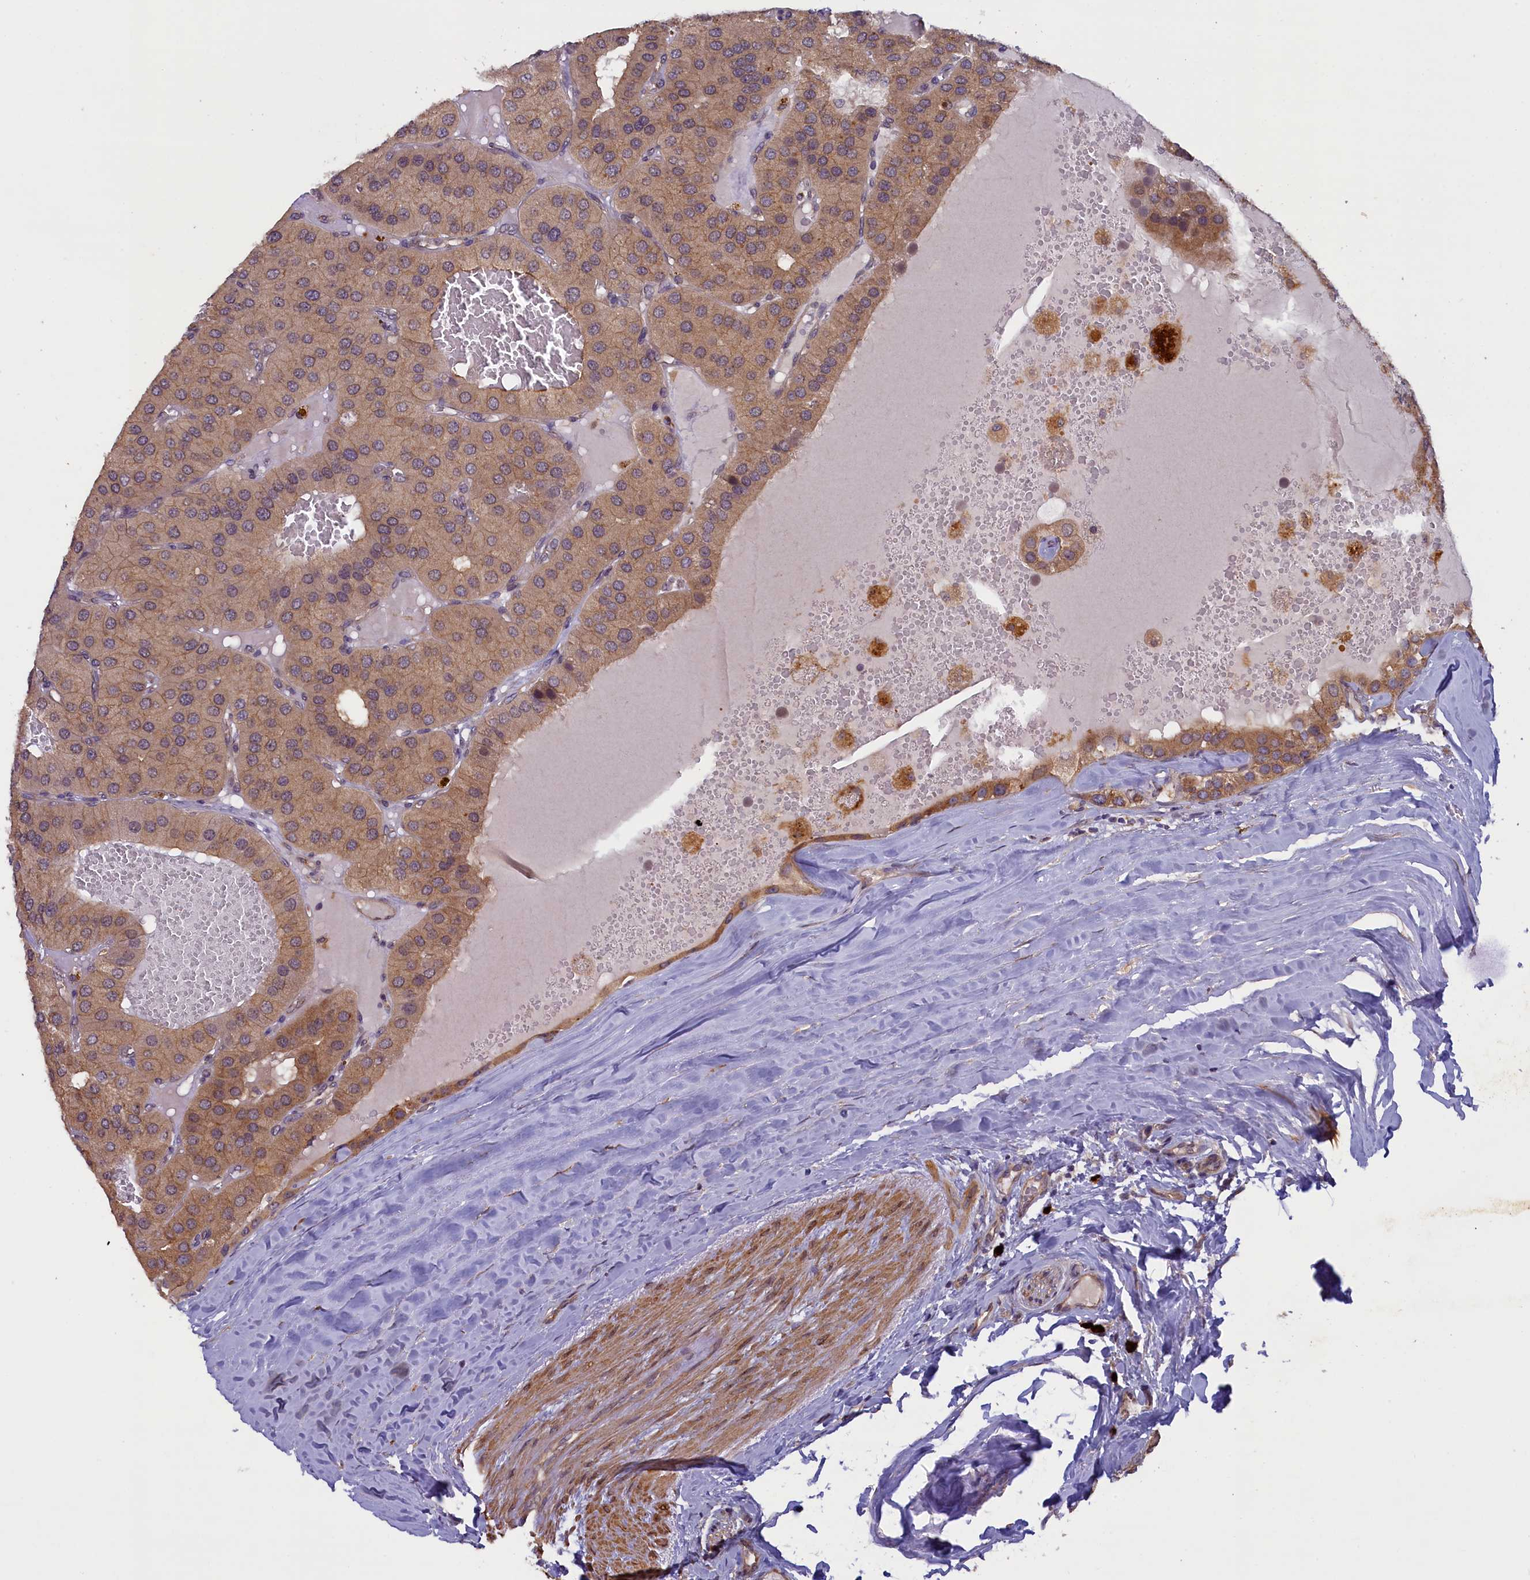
{"staining": {"intensity": "weak", "quantity": ">75%", "location": "cytoplasmic/membranous"}, "tissue": "parathyroid gland", "cell_type": "Glandular cells", "image_type": "normal", "snomed": [{"axis": "morphology", "description": "Normal tissue, NOS"}, {"axis": "morphology", "description": "Adenoma, NOS"}, {"axis": "topography", "description": "Parathyroid gland"}], "caption": "Protein expression by IHC reveals weak cytoplasmic/membranous expression in about >75% of glandular cells in benign parathyroid gland.", "gene": "CCDC9B", "patient": {"sex": "female", "age": 86}}